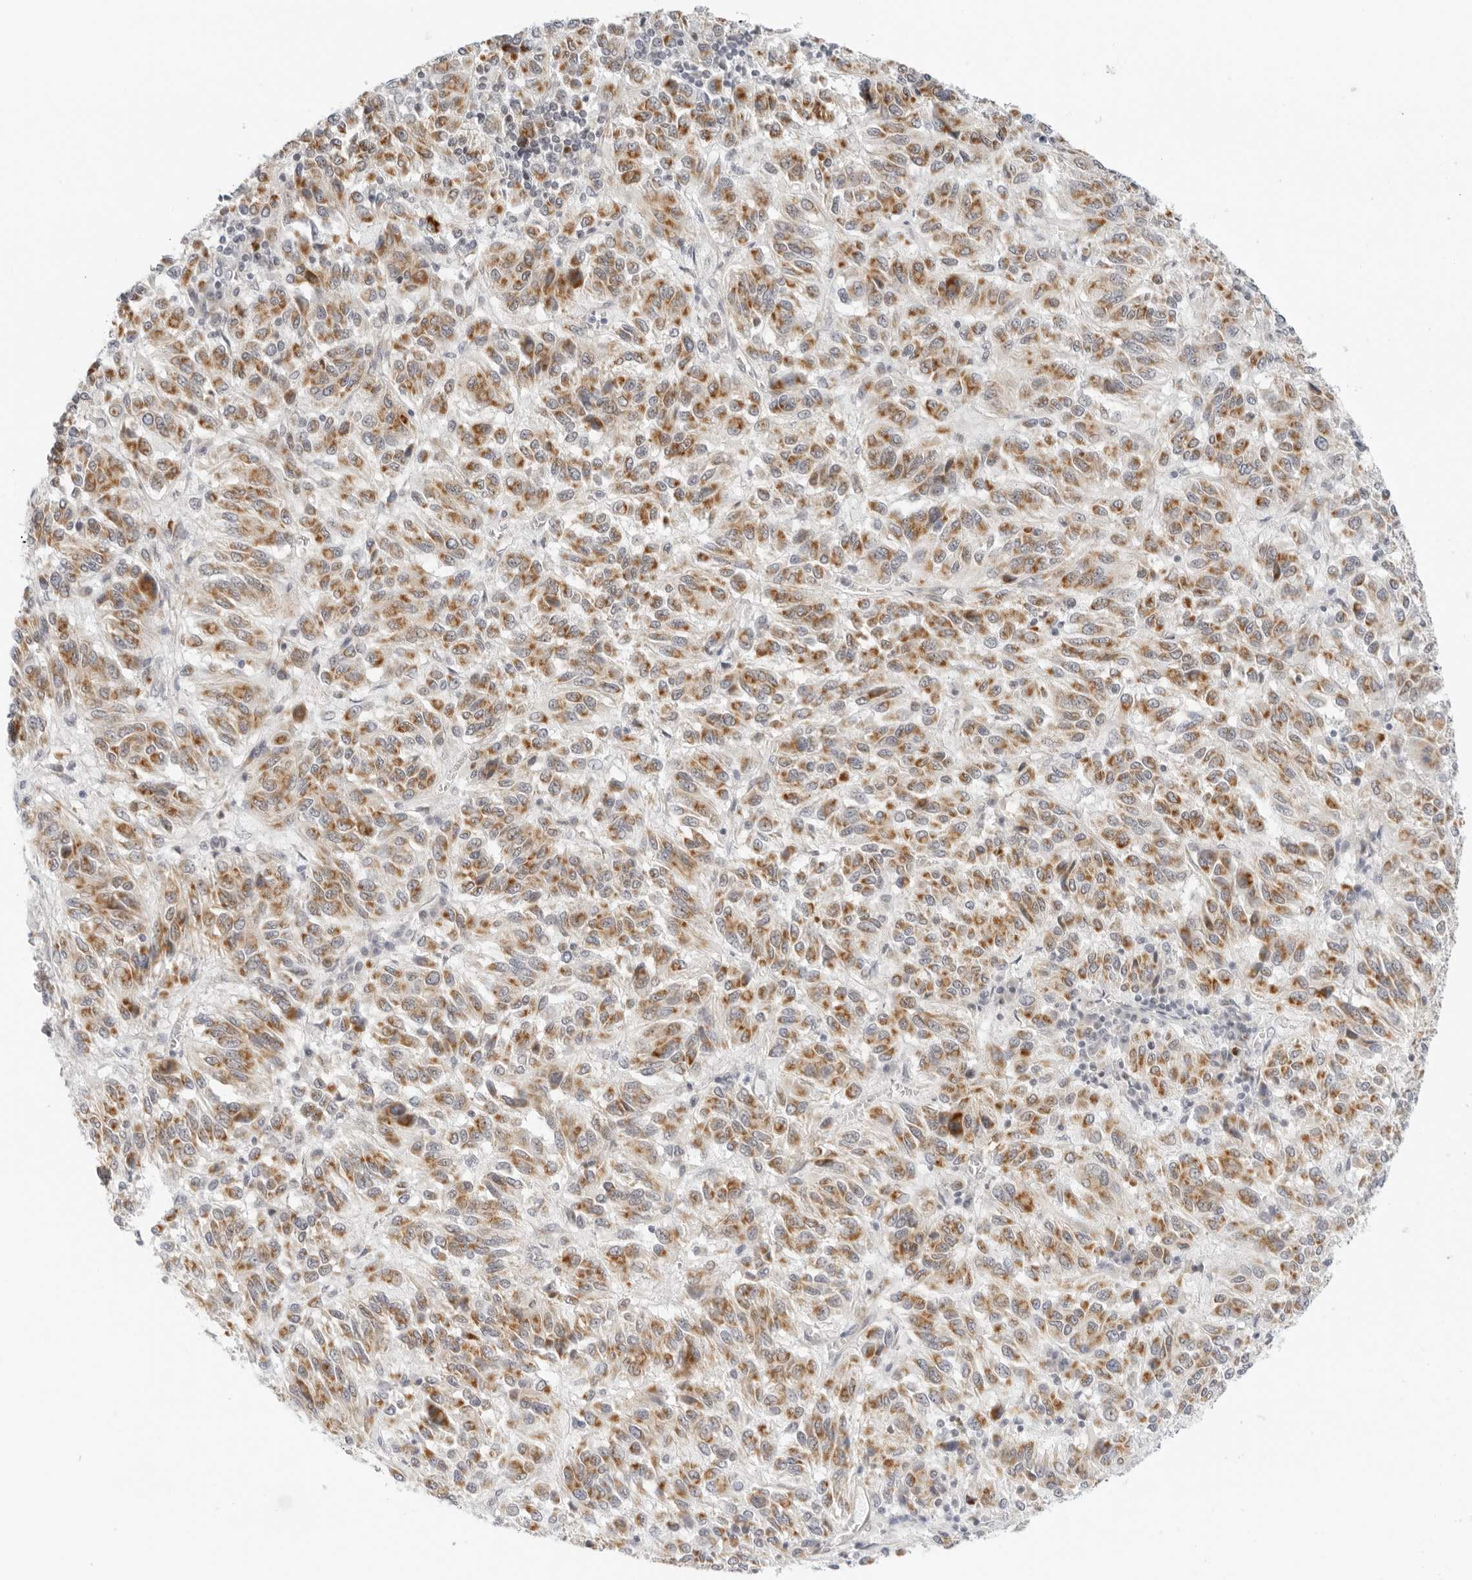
{"staining": {"intensity": "moderate", "quantity": ">75%", "location": "cytoplasmic/membranous"}, "tissue": "melanoma", "cell_type": "Tumor cells", "image_type": "cancer", "snomed": [{"axis": "morphology", "description": "Malignant melanoma, Metastatic site"}, {"axis": "topography", "description": "Lung"}], "caption": "DAB immunohistochemical staining of melanoma demonstrates moderate cytoplasmic/membranous protein expression in about >75% of tumor cells. (DAB IHC, brown staining for protein, blue staining for nuclei).", "gene": "RC3H1", "patient": {"sex": "male", "age": 64}}